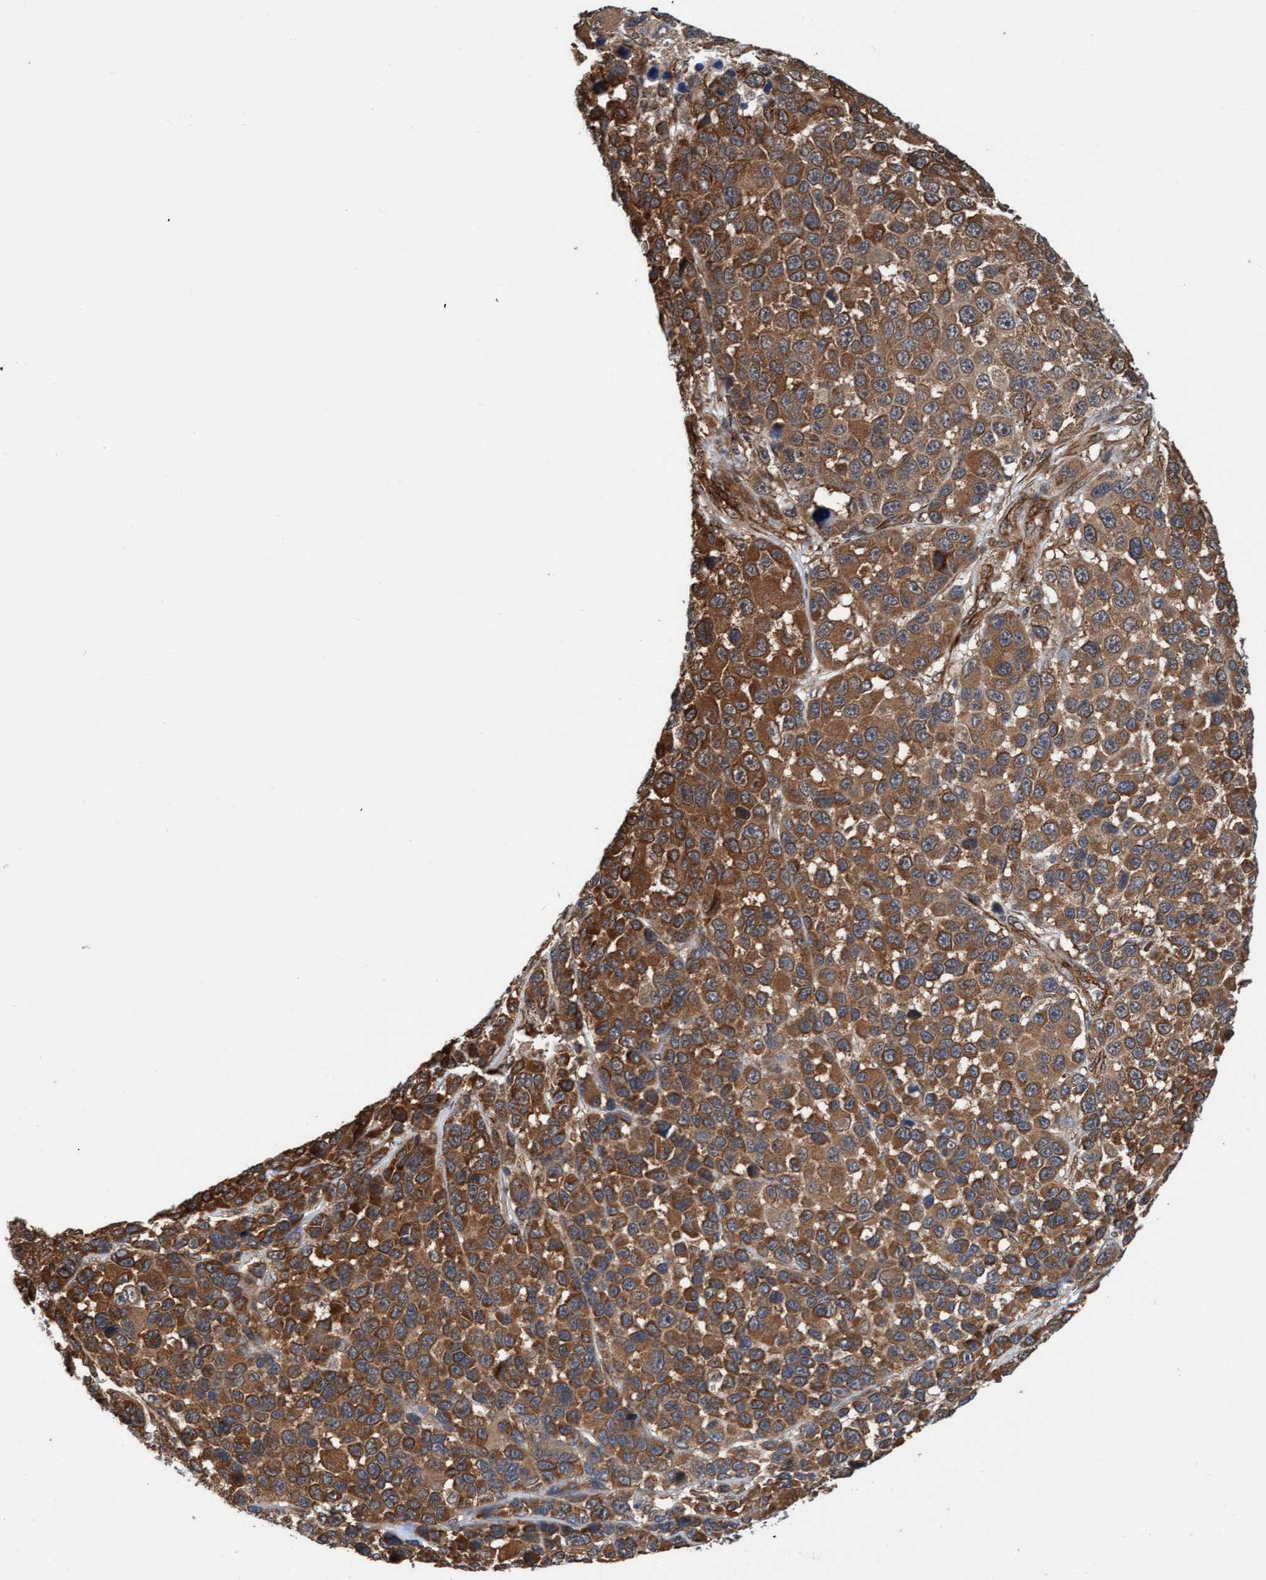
{"staining": {"intensity": "moderate", "quantity": ">75%", "location": "cytoplasmic/membranous"}, "tissue": "melanoma", "cell_type": "Tumor cells", "image_type": "cancer", "snomed": [{"axis": "morphology", "description": "Malignant melanoma, NOS"}, {"axis": "topography", "description": "Skin"}], "caption": "Moderate cytoplasmic/membranous protein staining is appreciated in approximately >75% of tumor cells in melanoma. Immunohistochemistry stains the protein in brown and the nuclei are stained blue.", "gene": "STXBP4", "patient": {"sex": "male", "age": 53}}